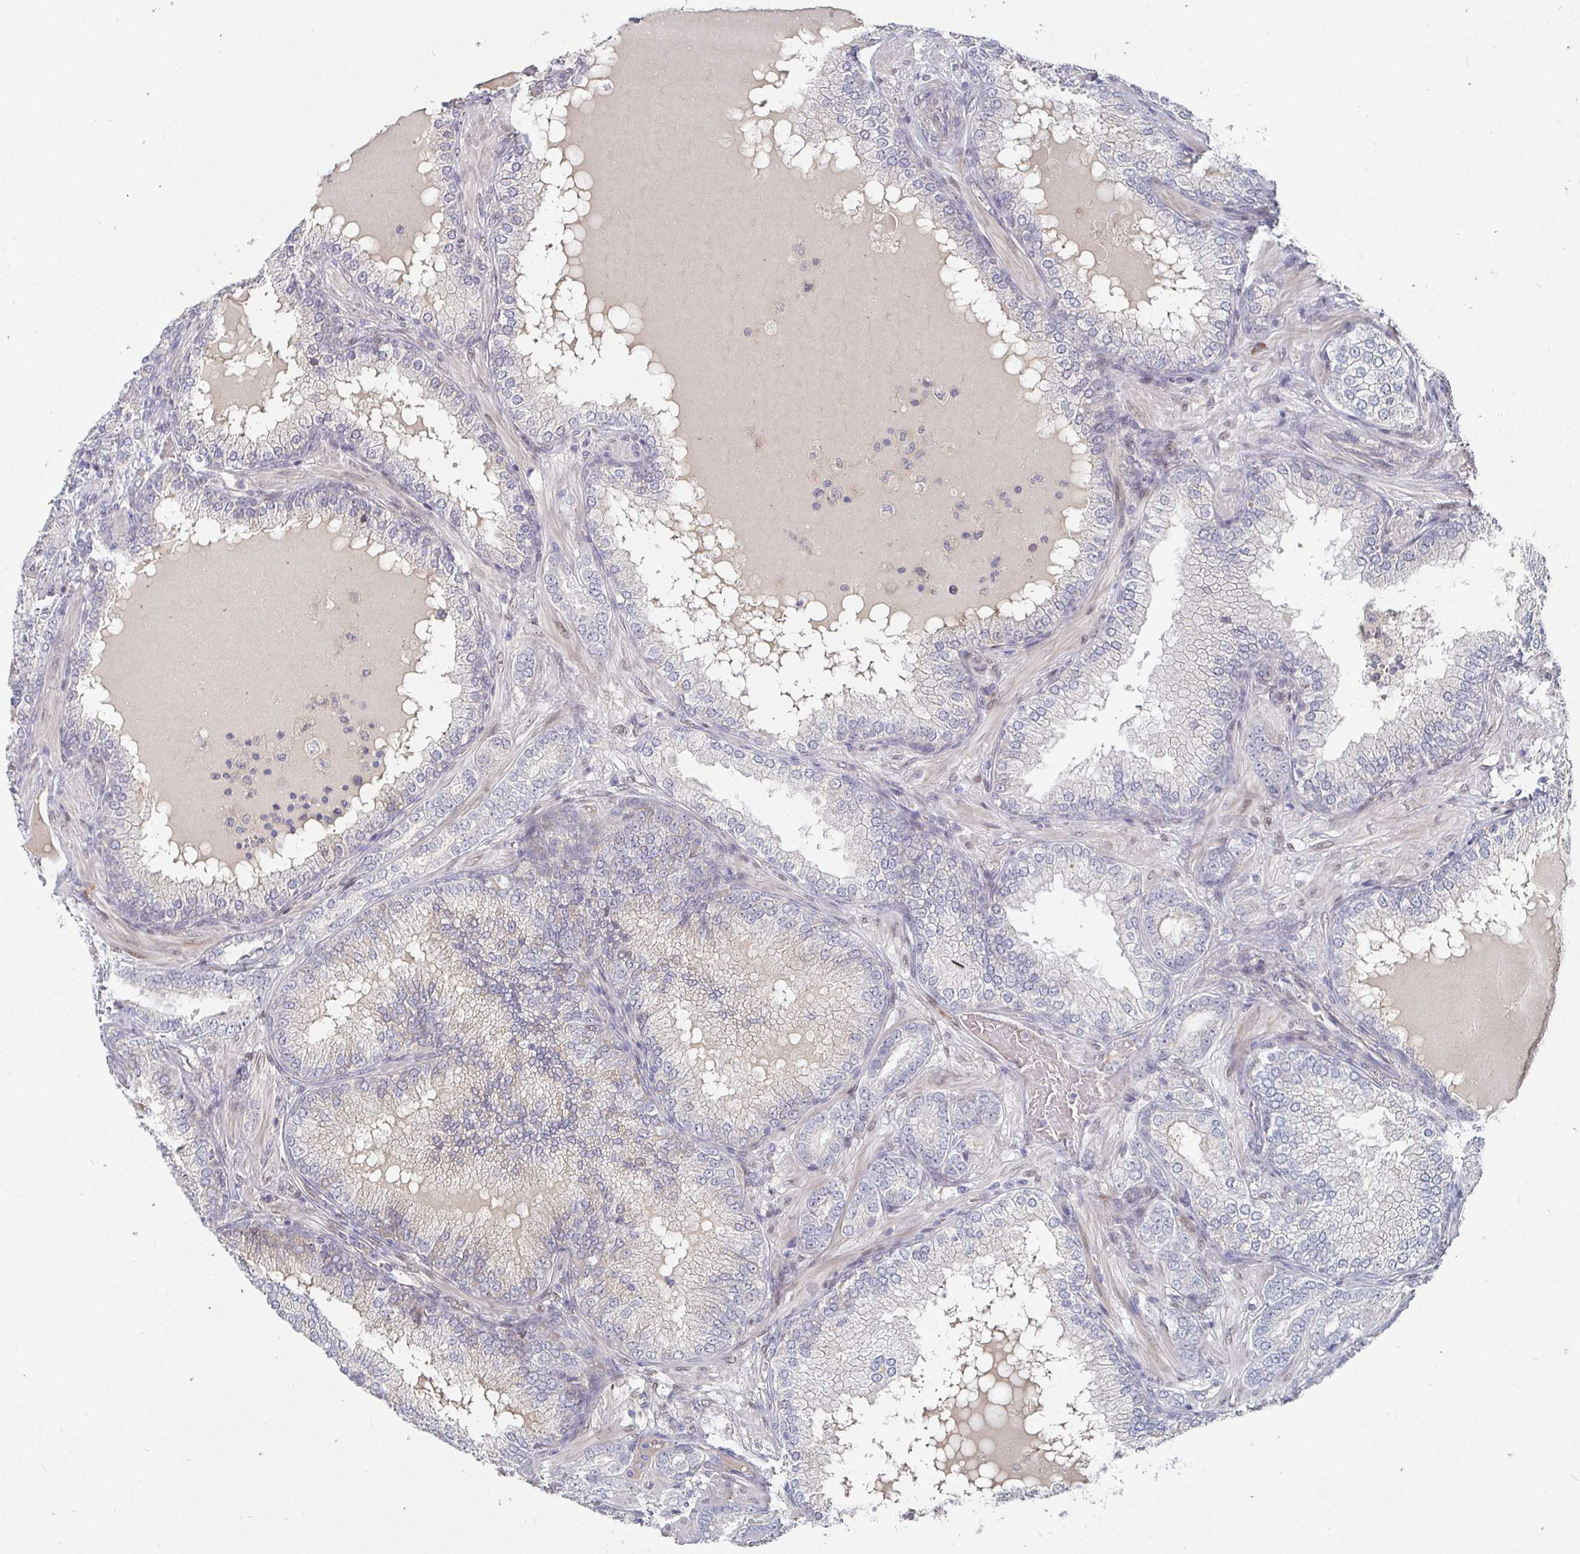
{"staining": {"intensity": "negative", "quantity": "none", "location": "none"}, "tissue": "prostate cancer", "cell_type": "Tumor cells", "image_type": "cancer", "snomed": [{"axis": "morphology", "description": "Adenocarcinoma, High grade"}, {"axis": "topography", "description": "Prostate"}], "caption": "Prostate cancer (adenocarcinoma (high-grade)) was stained to show a protein in brown. There is no significant positivity in tumor cells.", "gene": "MEIS1", "patient": {"sex": "male", "age": 60}}